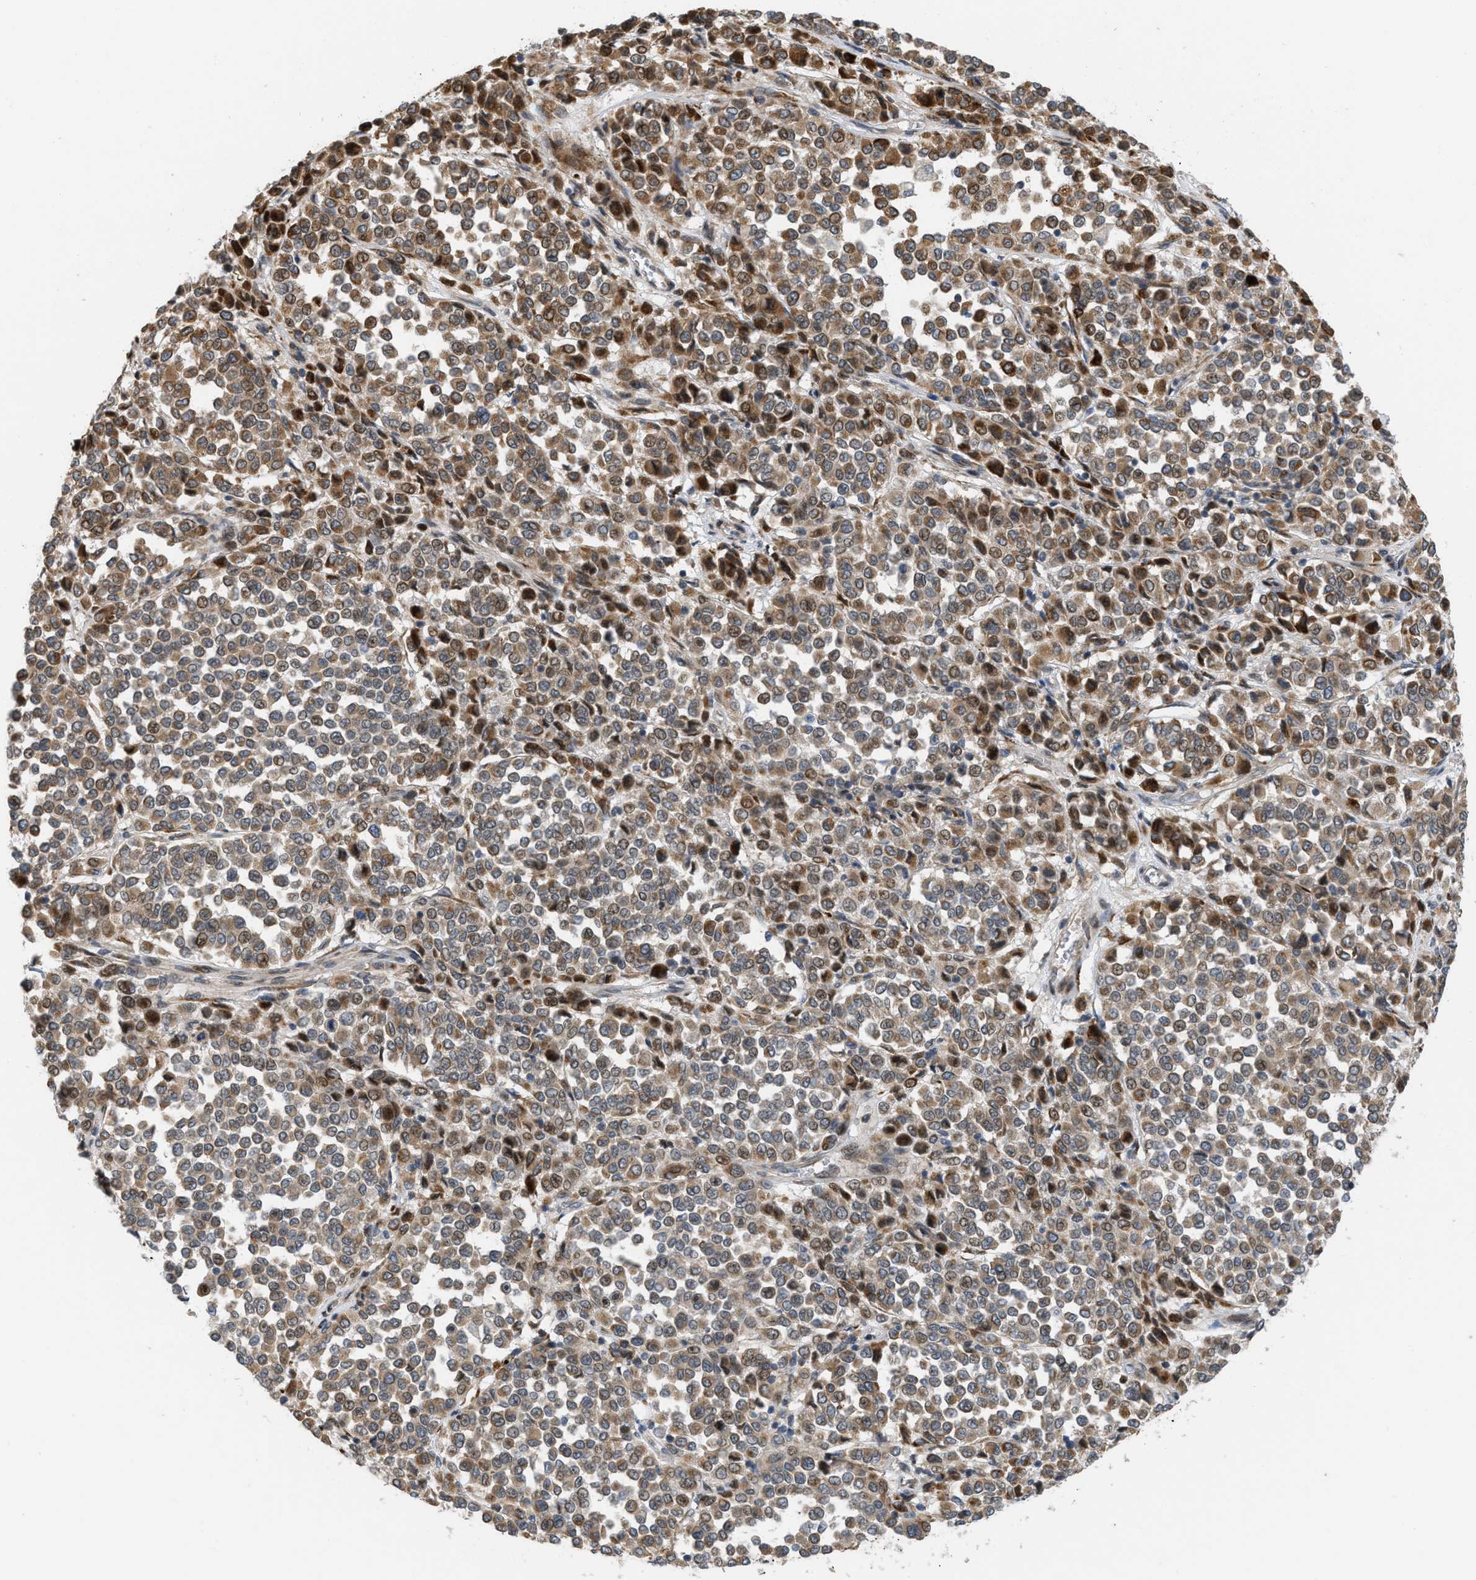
{"staining": {"intensity": "moderate", "quantity": ">75%", "location": "cytoplasmic/membranous"}, "tissue": "melanoma", "cell_type": "Tumor cells", "image_type": "cancer", "snomed": [{"axis": "morphology", "description": "Malignant melanoma, Metastatic site"}, {"axis": "topography", "description": "Pancreas"}], "caption": "Malignant melanoma (metastatic site) tissue demonstrates moderate cytoplasmic/membranous staining in about >75% of tumor cells, visualized by immunohistochemistry. The staining was performed using DAB (3,3'-diaminobenzidine) to visualize the protein expression in brown, while the nuclei were stained in blue with hematoxylin (Magnification: 20x).", "gene": "DIPK1A", "patient": {"sex": "female", "age": 30}}